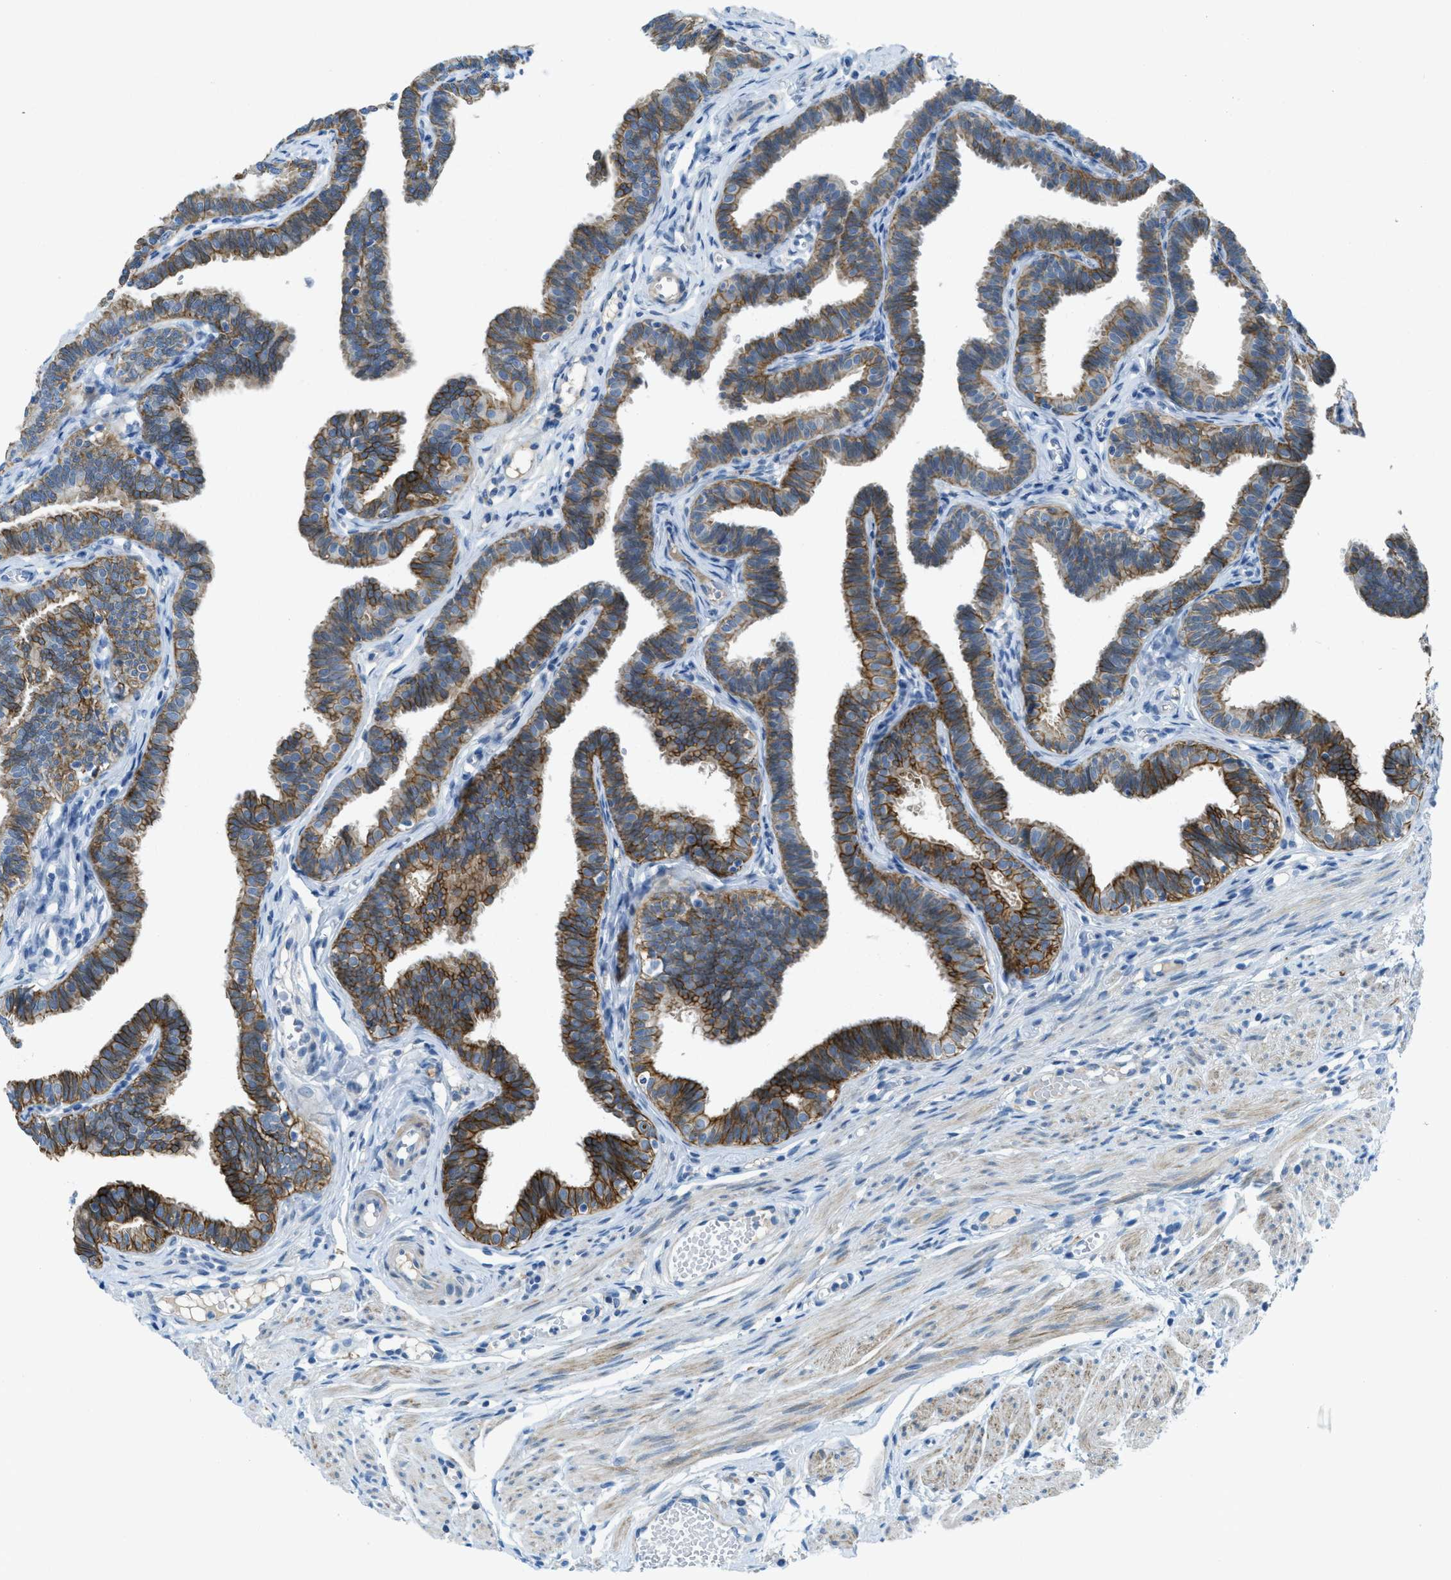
{"staining": {"intensity": "strong", "quantity": ">75%", "location": "cytoplasmic/membranous"}, "tissue": "fallopian tube", "cell_type": "Glandular cells", "image_type": "normal", "snomed": [{"axis": "morphology", "description": "Normal tissue, NOS"}, {"axis": "topography", "description": "Fallopian tube"}, {"axis": "topography", "description": "Ovary"}], "caption": "Protein analysis of unremarkable fallopian tube shows strong cytoplasmic/membranous staining in approximately >75% of glandular cells.", "gene": "KLHL8", "patient": {"sex": "female", "age": 23}}